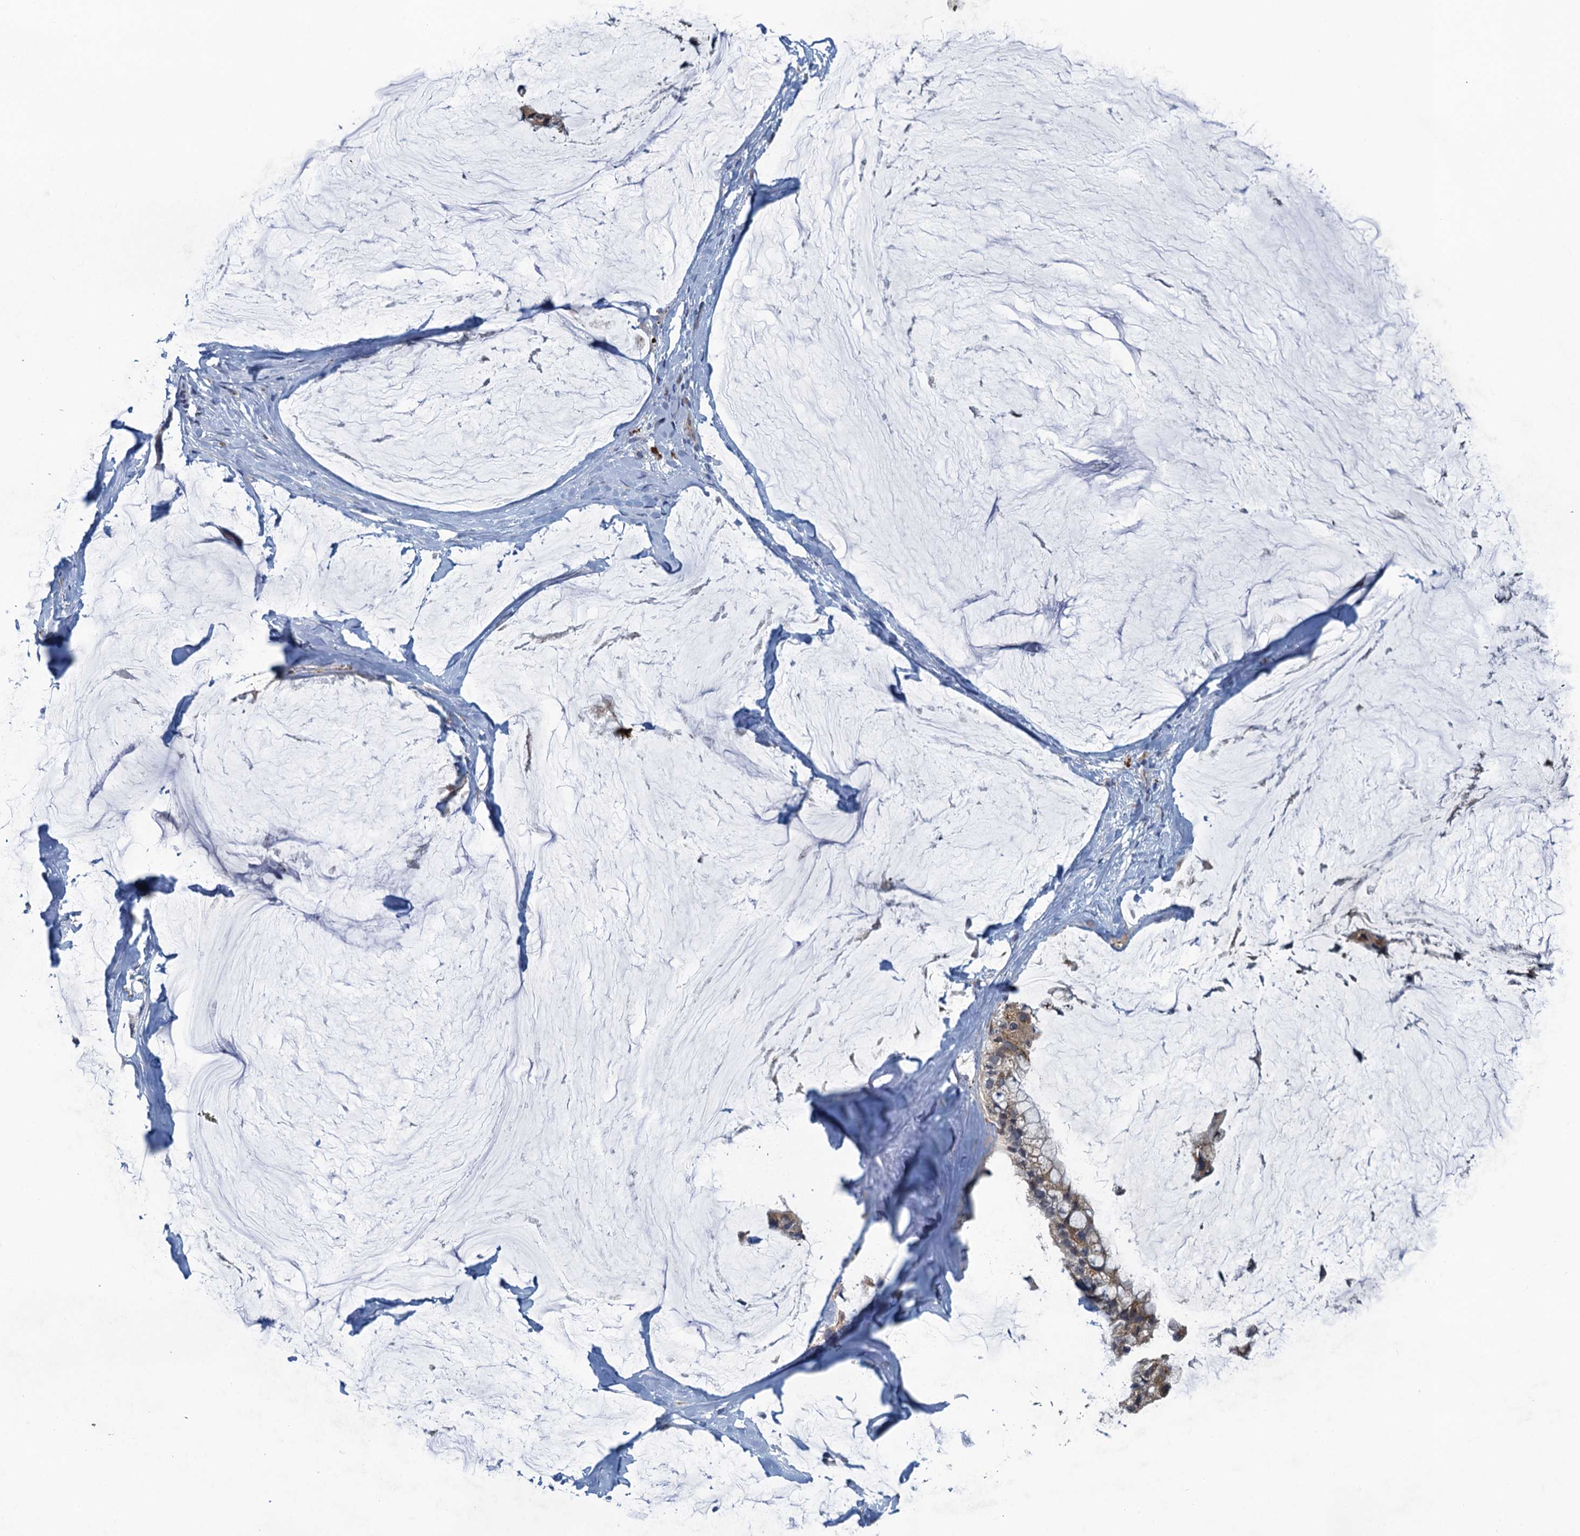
{"staining": {"intensity": "weak", "quantity": "25%-75%", "location": "cytoplasmic/membranous"}, "tissue": "ovarian cancer", "cell_type": "Tumor cells", "image_type": "cancer", "snomed": [{"axis": "morphology", "description": "Cystadenocarcinoma, mucinous, NOS"}, {"axis": "topography", "description": "Ovary"}], "caption": "High-power microscopy captured an IHC histopathology image of mucinous cystadenocarcinoma (ovarian), revealing weak cytoplasmic/membranous positivity in about 25%-75% of tumor cells.", "gene": "KBTBD8", "patient": {"sex": "female", "age": 39}}